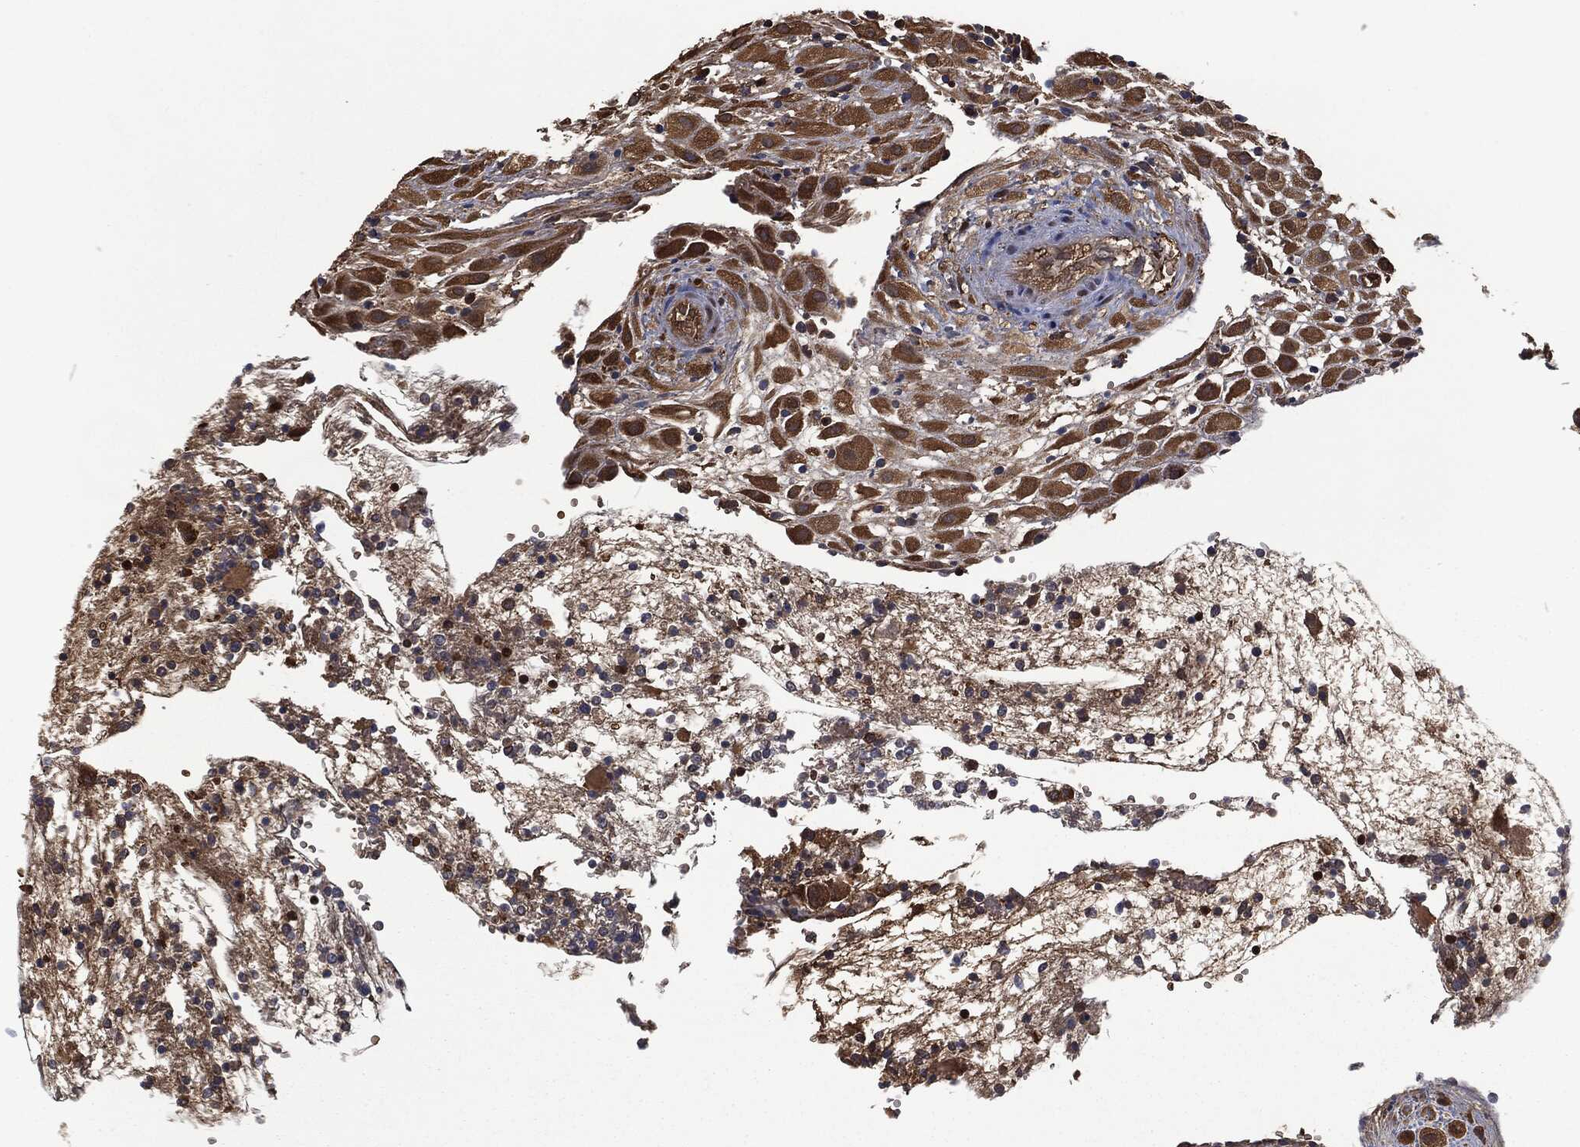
{"staining": {"intensity": "strong", "quantity": ">75%", "location": "cytoplasmic/membranous"}, "tissue": "placenta", "cell_type": "Decidual cells", "image_type": "normal", "snomed": [{"axis": "morphology", "description": "Normal tissue, NOS"}, {"axis": "topography", "description": "Placenta"}], "caption": "Placenta stained for a protein (brown) shows strong cytoplasmic/membranous positive positivity in about >75% of decidual cells.", "gene": "PRDX4", "patient": {"sex": "female", "age": 24}}